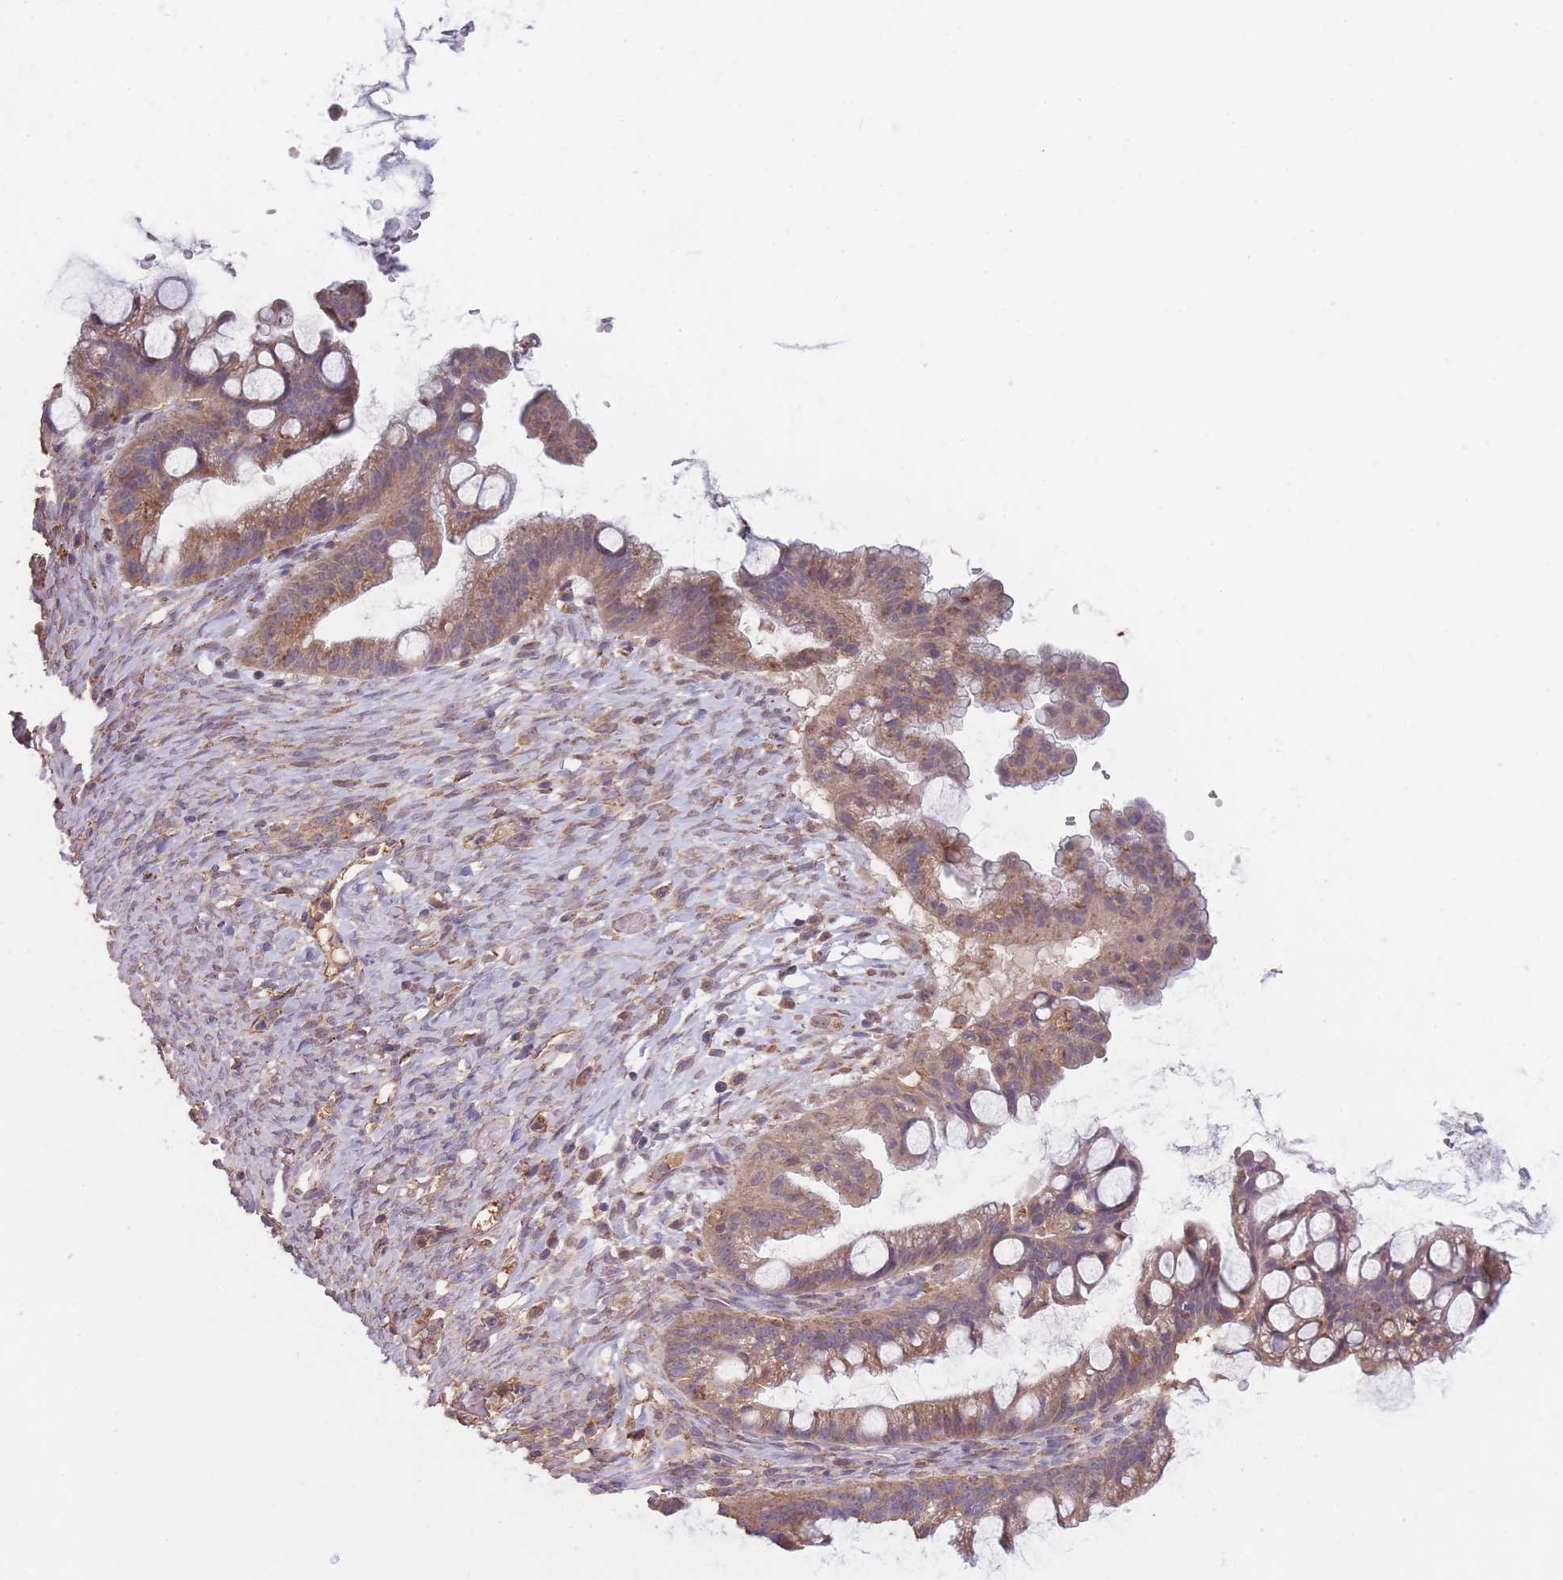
{"staining": {"intensity": "moderate", "quantity": "25%-75%", "location": "cytoplasmic/membranous"}, "tissue": "ovarian cancer", "cell_type": "Tumor cells", "image_type": "cancer", "snomed": [{"axis": "morphology", "description": "Cystadenocarcinoma, mucinous, NOS"}, {"axis": "topography", "description": "Ovary"}], "caption": "Moderate cytoplasmic/membranous expression is seen in approximately 25%-75% of tumor cells in ovarian cancer.", "gene": "SANBR", "patient": {"sex": "female", "age": 73}}